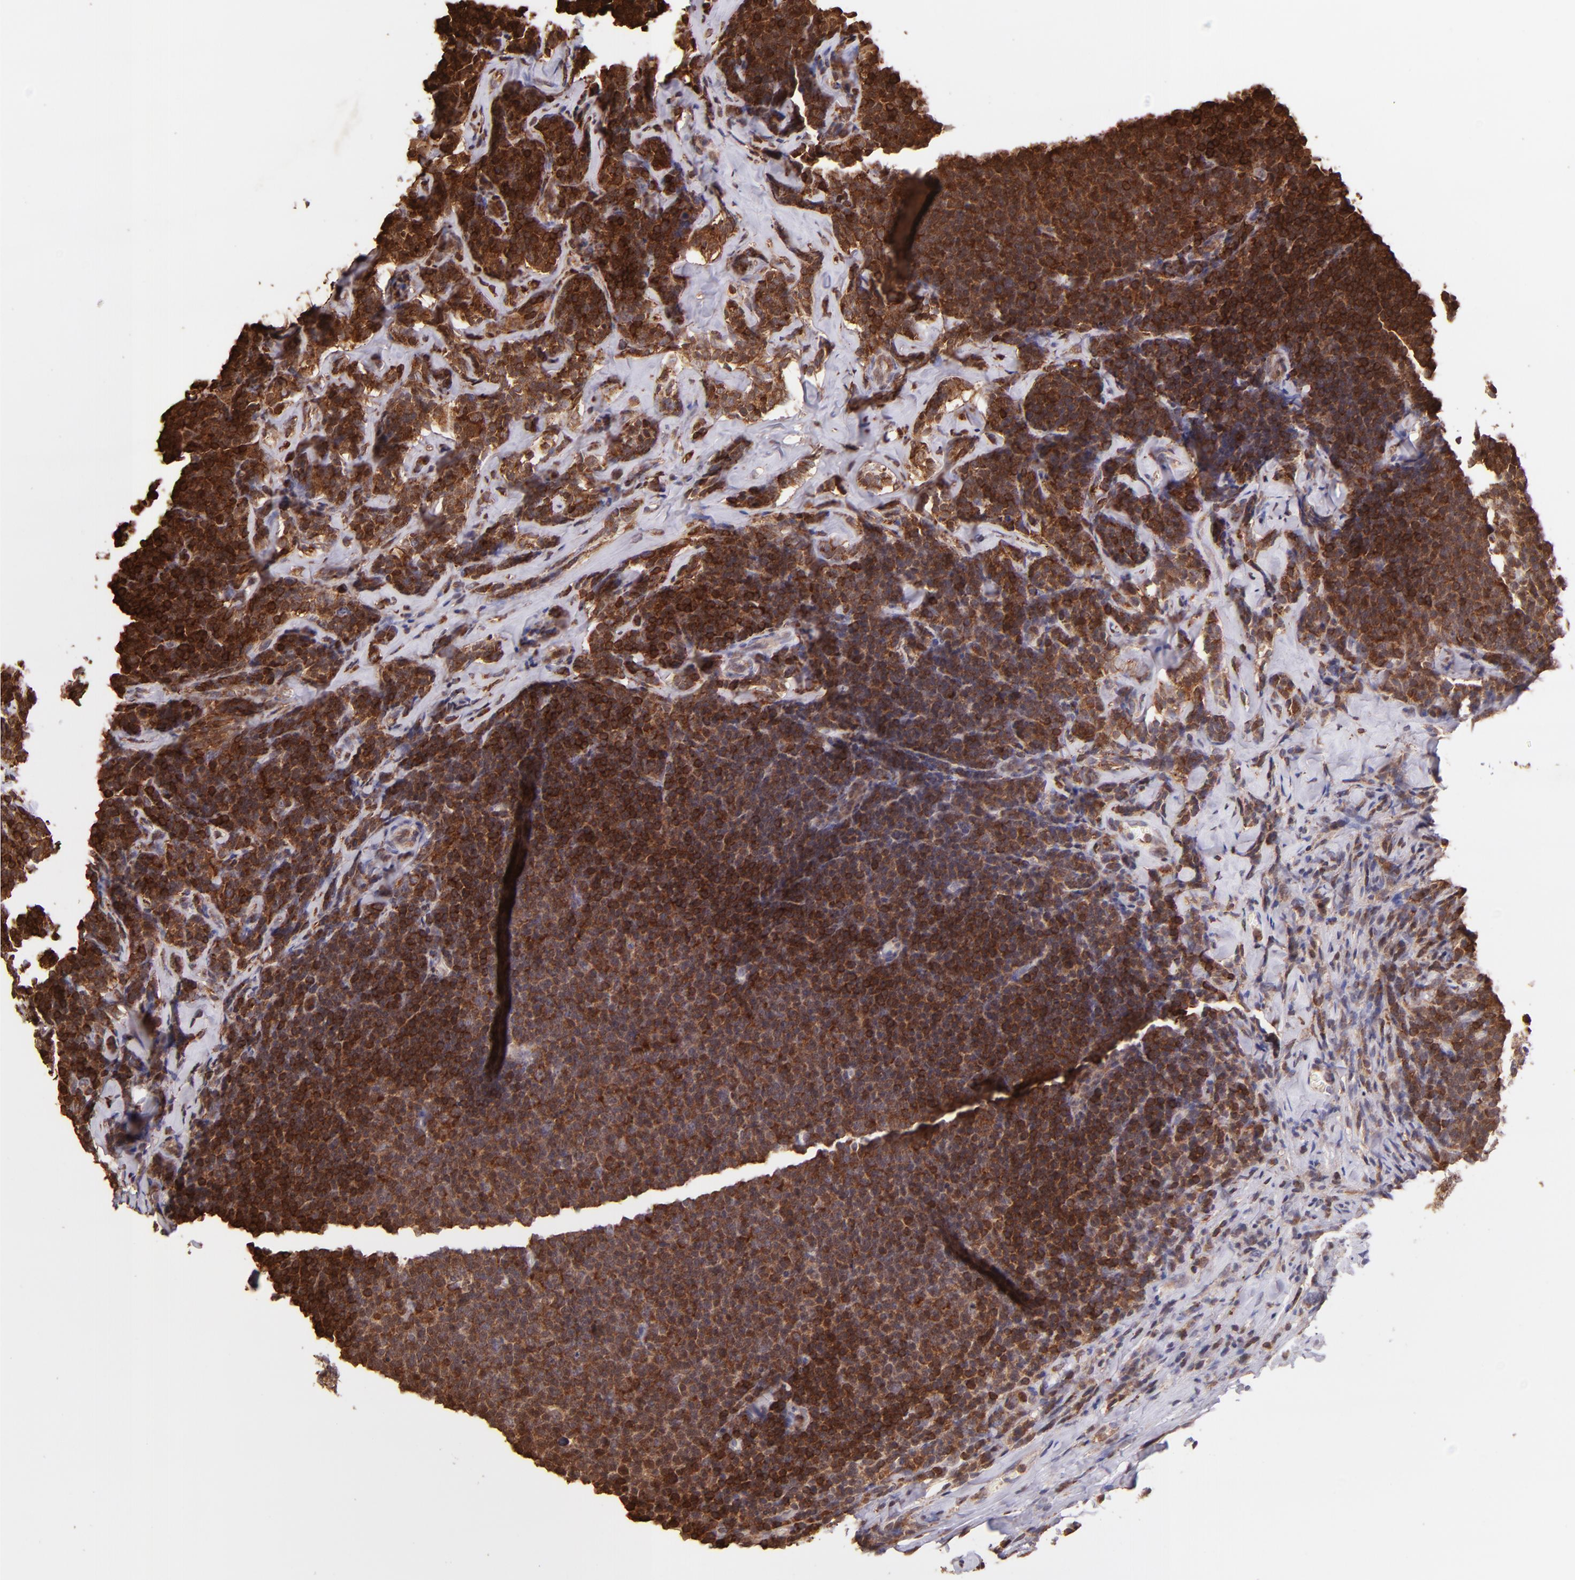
{"staining": {"intensity": "strong", "quantity": ">75%", "location": "cytoplasmic/membranous,nuclear"}, "tissue": "lymphoma", "cell_type": "Tumor cells", "image_type": "cancer", "snomed": [{"axis": "morphology", "description": "Malignant lymphoma, non-Hodgkin's type, Low grade"}, {"axis": "topography", "description": "Lymph node"}], "caption": "The histopathology image exhibits a brown stain indicating the presence of a protein in the cytoplasmic/membranous and nuclear of tumor cells in lymphoma.", "gene": "BTK", "patient": {"sex": "male", "age": 74}}